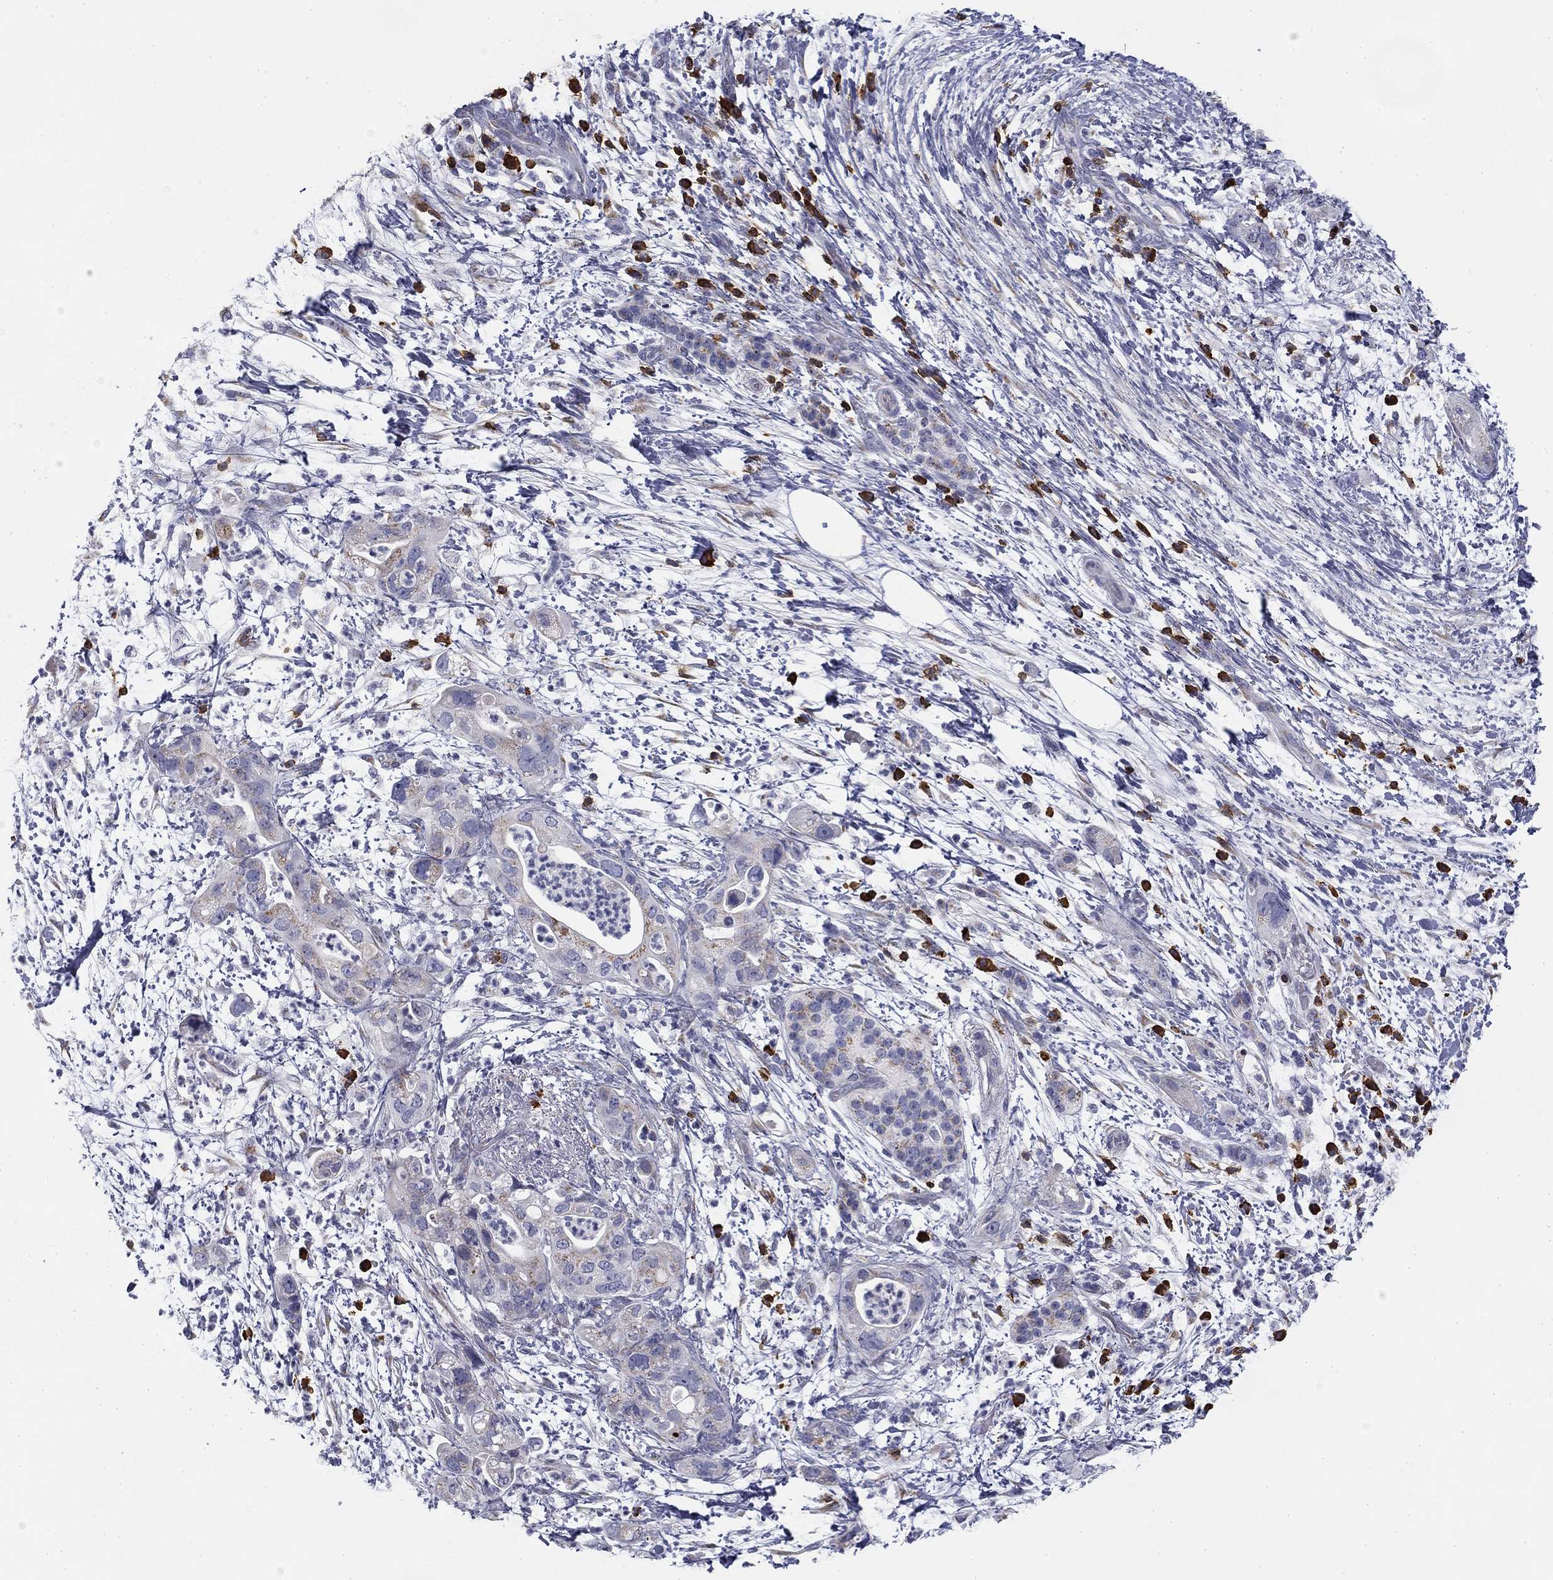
{"staining": {"intensity": "weak", "quantity": "<25%", "location": "cytoplasmic/membranous"}, "tissue": "pancreatic cancer", "cell_type": "Tumor cells", "image_type": "cancer", "snomed": [{"axis": "morphology", "description": "Adenocarcinoma, NOS"}, {"axis": "topography", "description": "Pancreas"}], "caption": "Tumor cells show no significant protein positivity in pancreatic adenocarcinoma.", "gene": "TRAT1", "patient": {"sex": "female", "age": 72}}